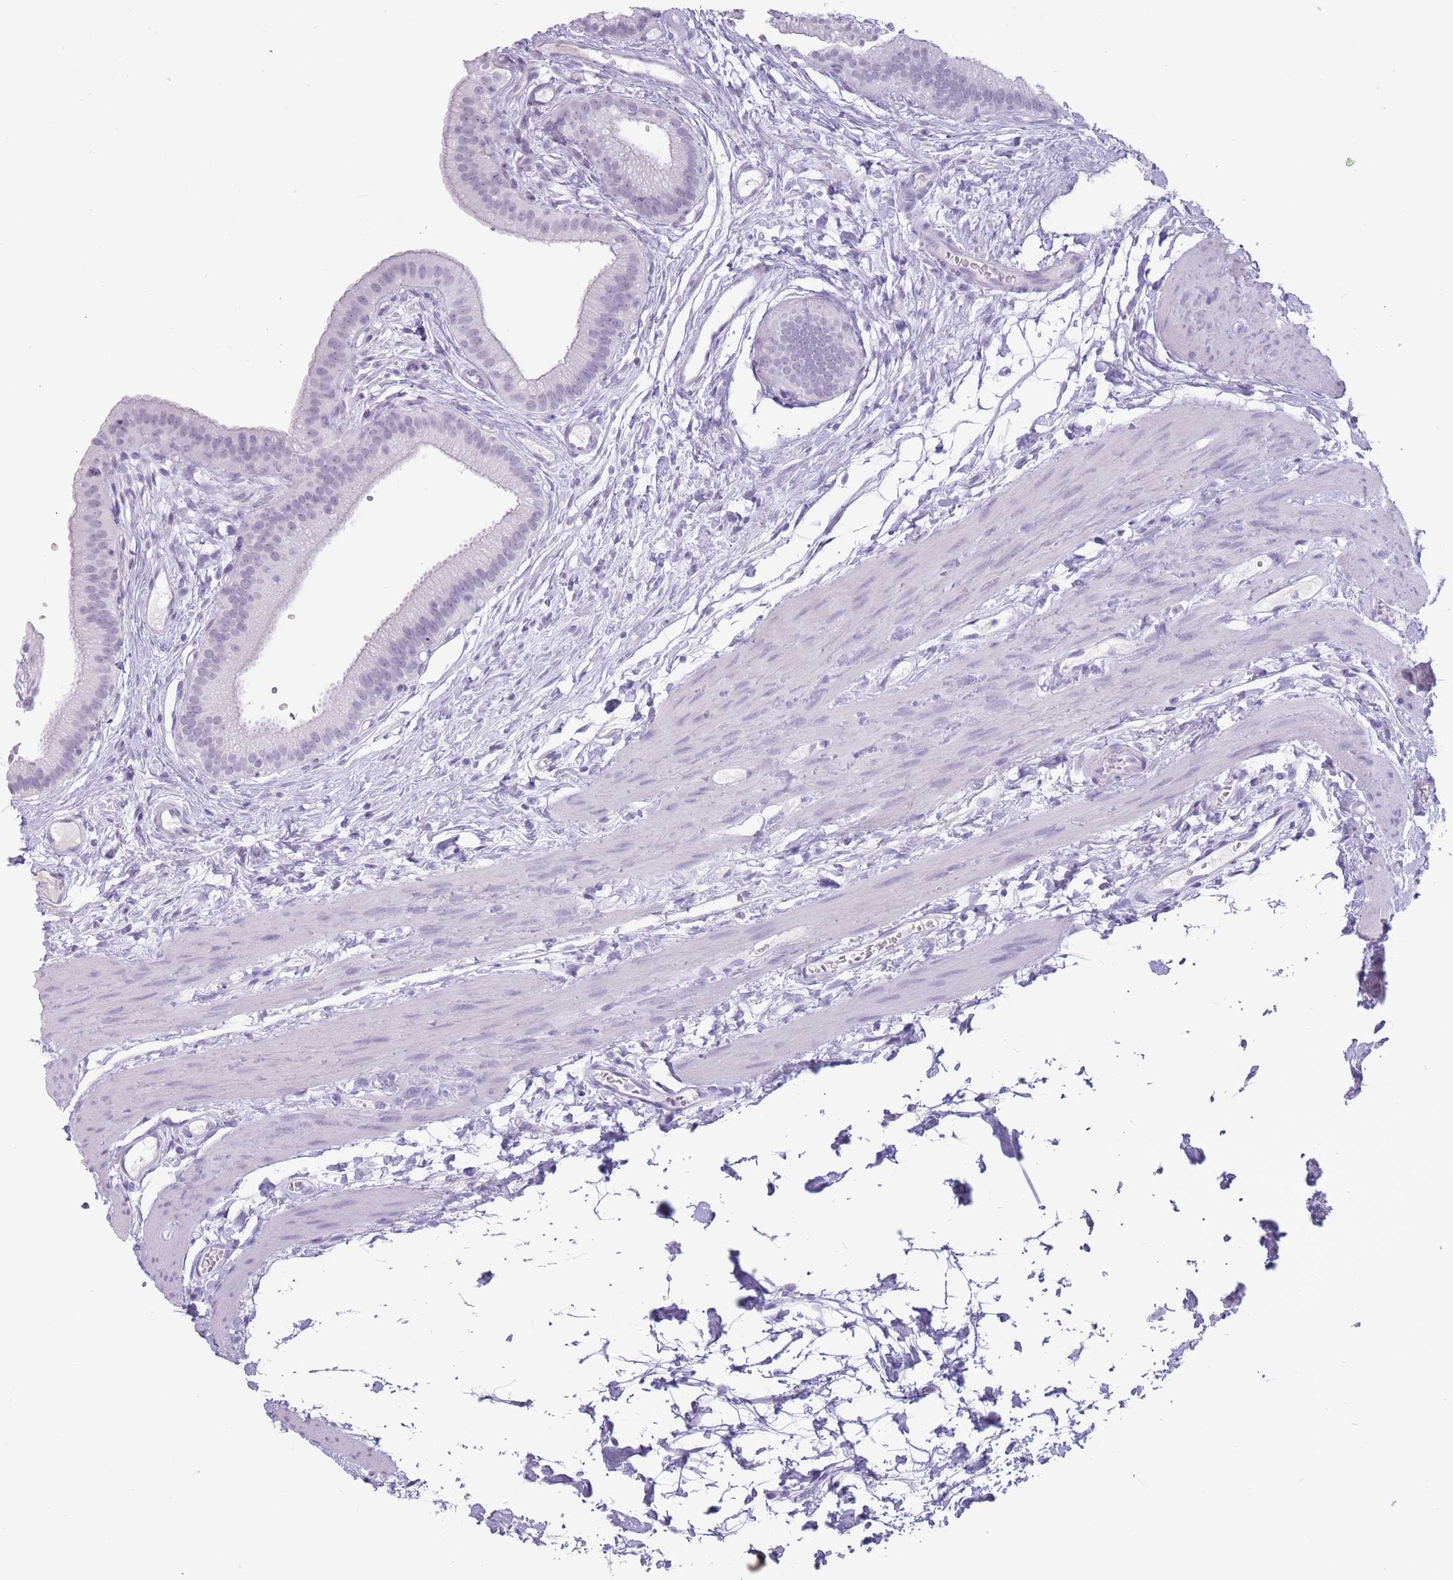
{"staining": {"intensity": "negative", "quantity": "none", "location": "none"}, "tissue": "gallbladder", "cell_type": "Glandular cells", "image_type": "normal", "snomed": [{"axis": "morphology", "description": "Normal tissue, NOS"}, {"axis": "topography", "description": "Gallbladder"}], "caption": "Immunohistochemistry of benign human gallbladder exhibits no expression in glandular cells.", "gene": "PNMA3", "patient": {"sex": "female", "age": 54}}